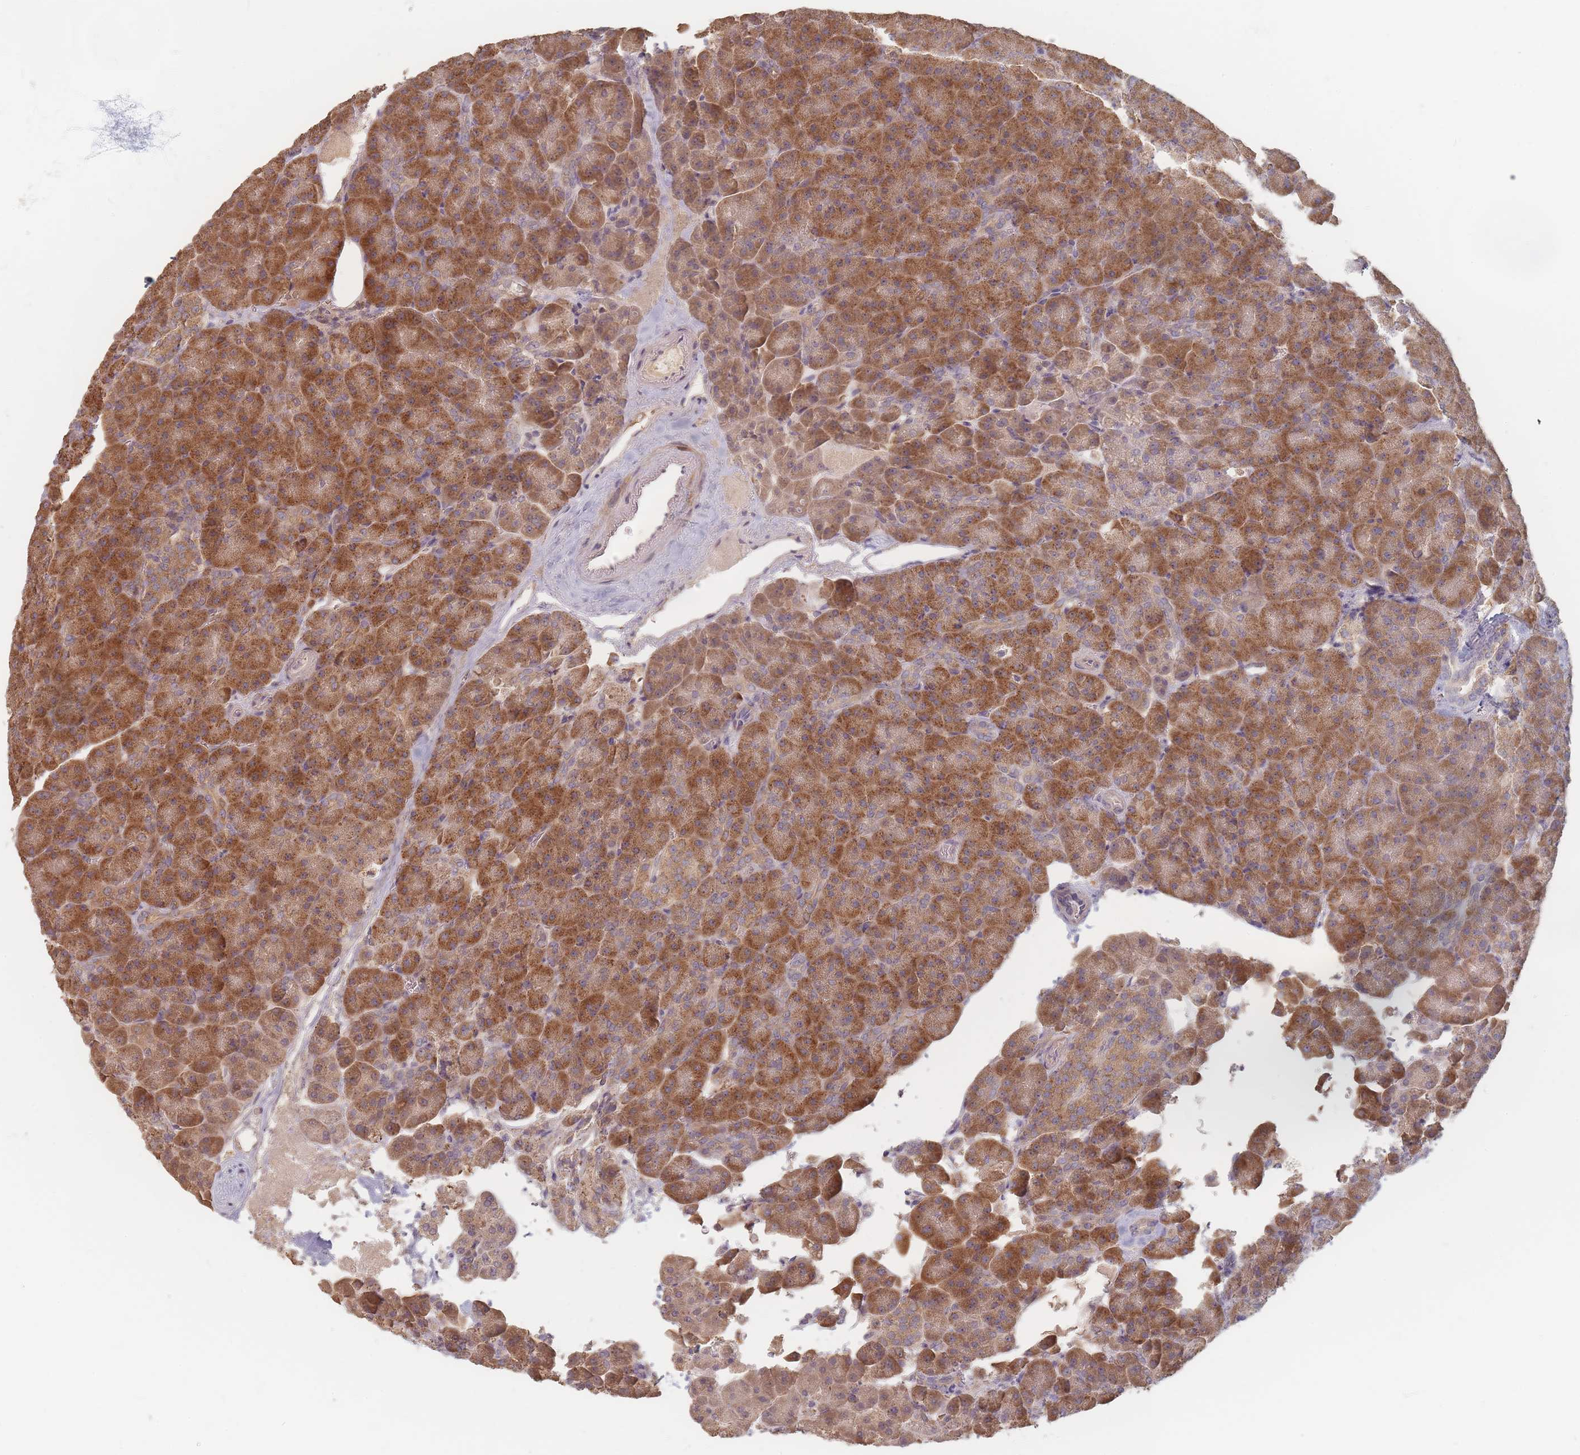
{"staining": {"intensity": "strong", "quantity": ">75%", "location": "cytoplasmic/membranous"}, "tissue": "pancreas", "cell_type": "Exocrine glandular cells", "image_type": "normal", "snomed": [{"axis": "morphology", "description": "Normal tissue, NOS"}, {"axis": "topography", "description": "Pancreas"}], "caption": "There is high levels of strong cytoplasmic/membranous positivity in exocrine glandular cells of benign pancreas, as demonstrated by immunohistochemical staining (brown color).", "gene": "SLC35F3", "patient": {"sex": "female", "age": 74}}